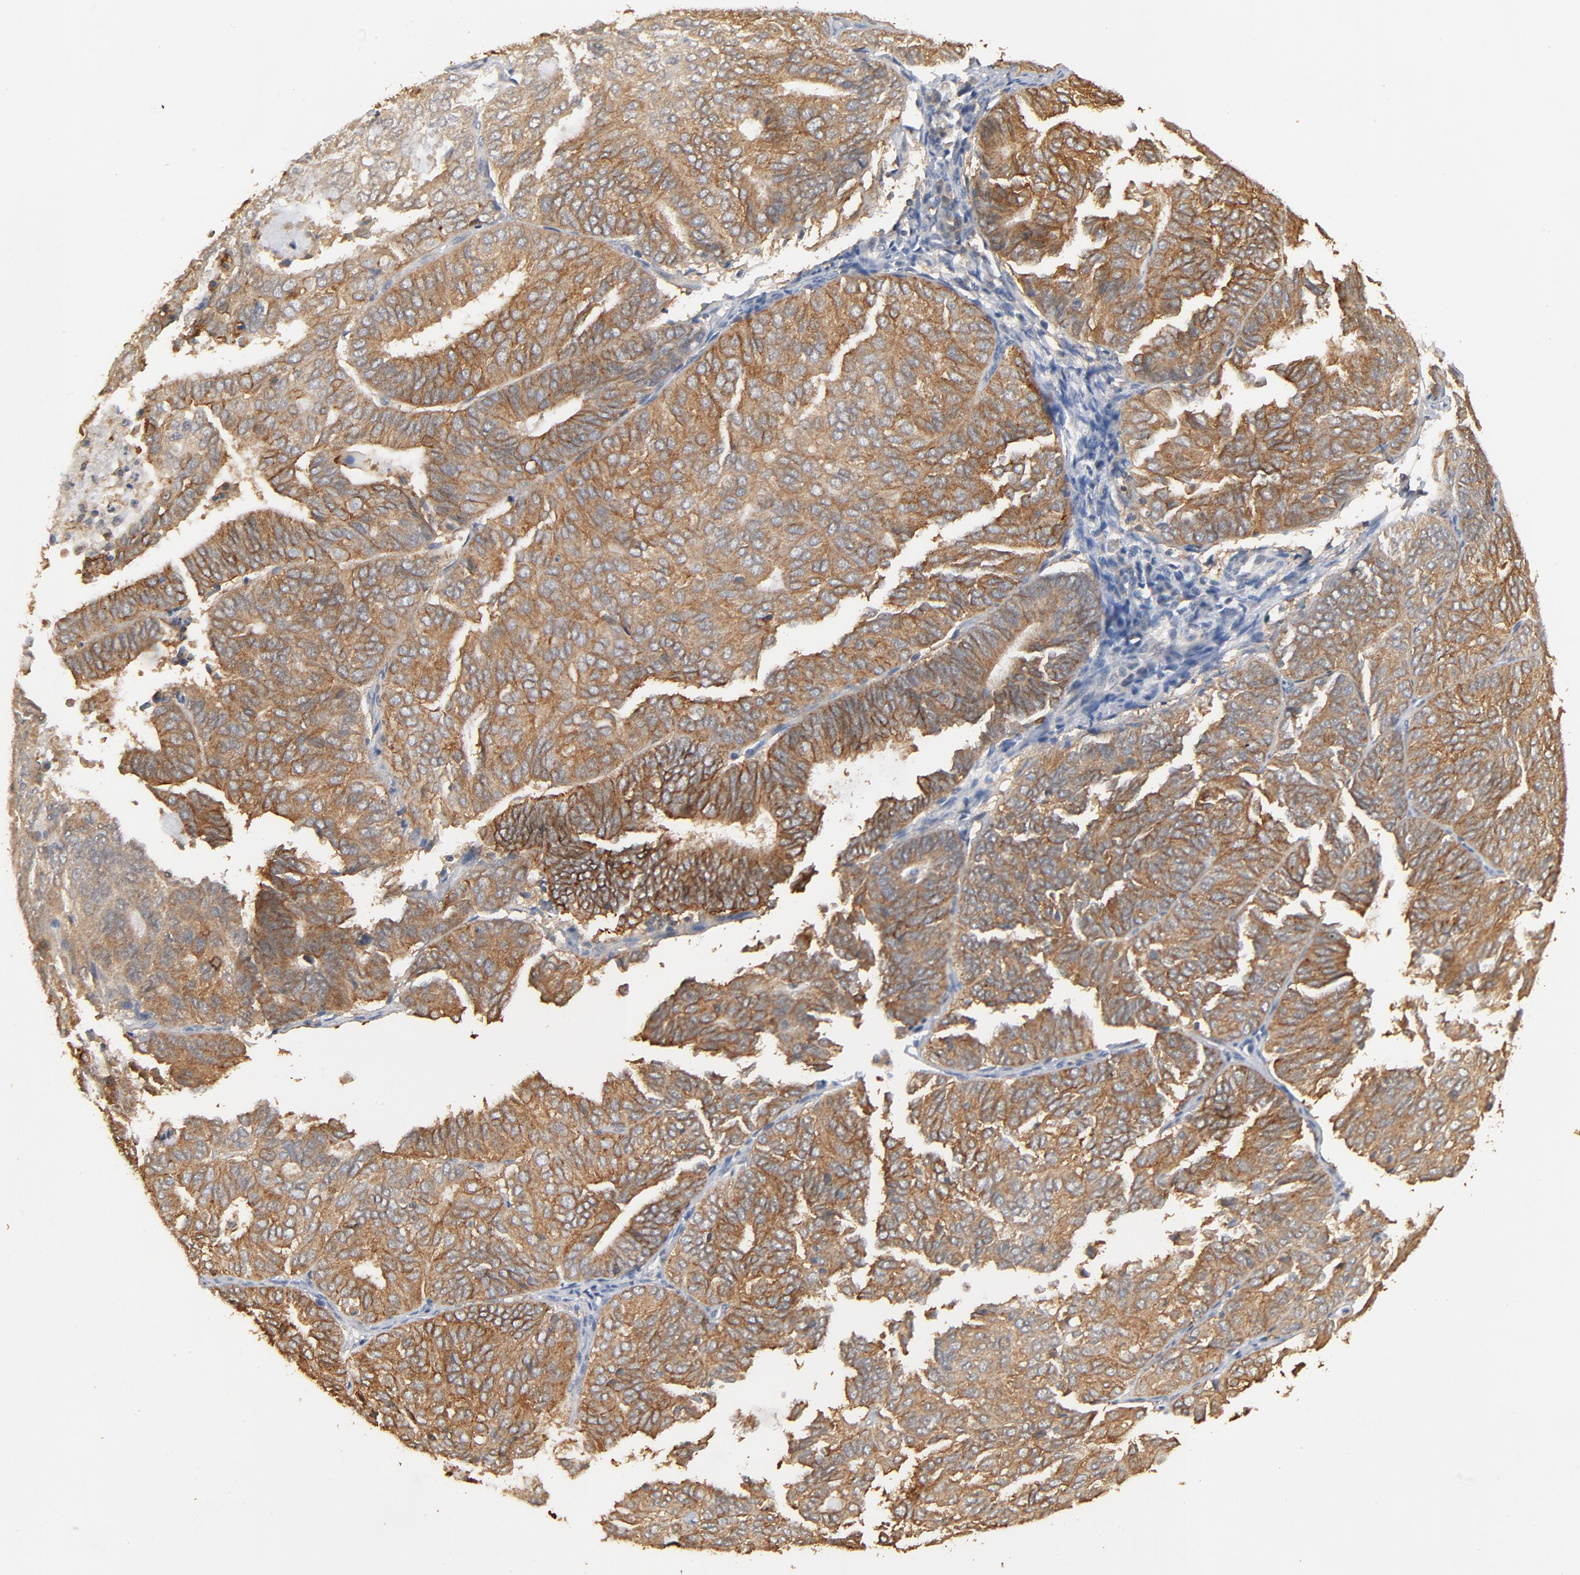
{"staining": {"intensity": "moderate", "quantity": ">75%", "location": "cytoplasmic/membranous"}, "tissue": "endometrial cancer", "cell_type": "Tumor cells", "image_type": "cancer", "snomed": [{"axis": "morphology", "description": "Adenocarcinoma, NOS"}, {"axis": "topography", "description": "Endometrium"}], "caption": "Endometrial adenocarcinoma stained with a protein marker shows moderate staining in tumor cells.", "gene": "EPCAM", "patient": {"sex": "female", "age": 59}}